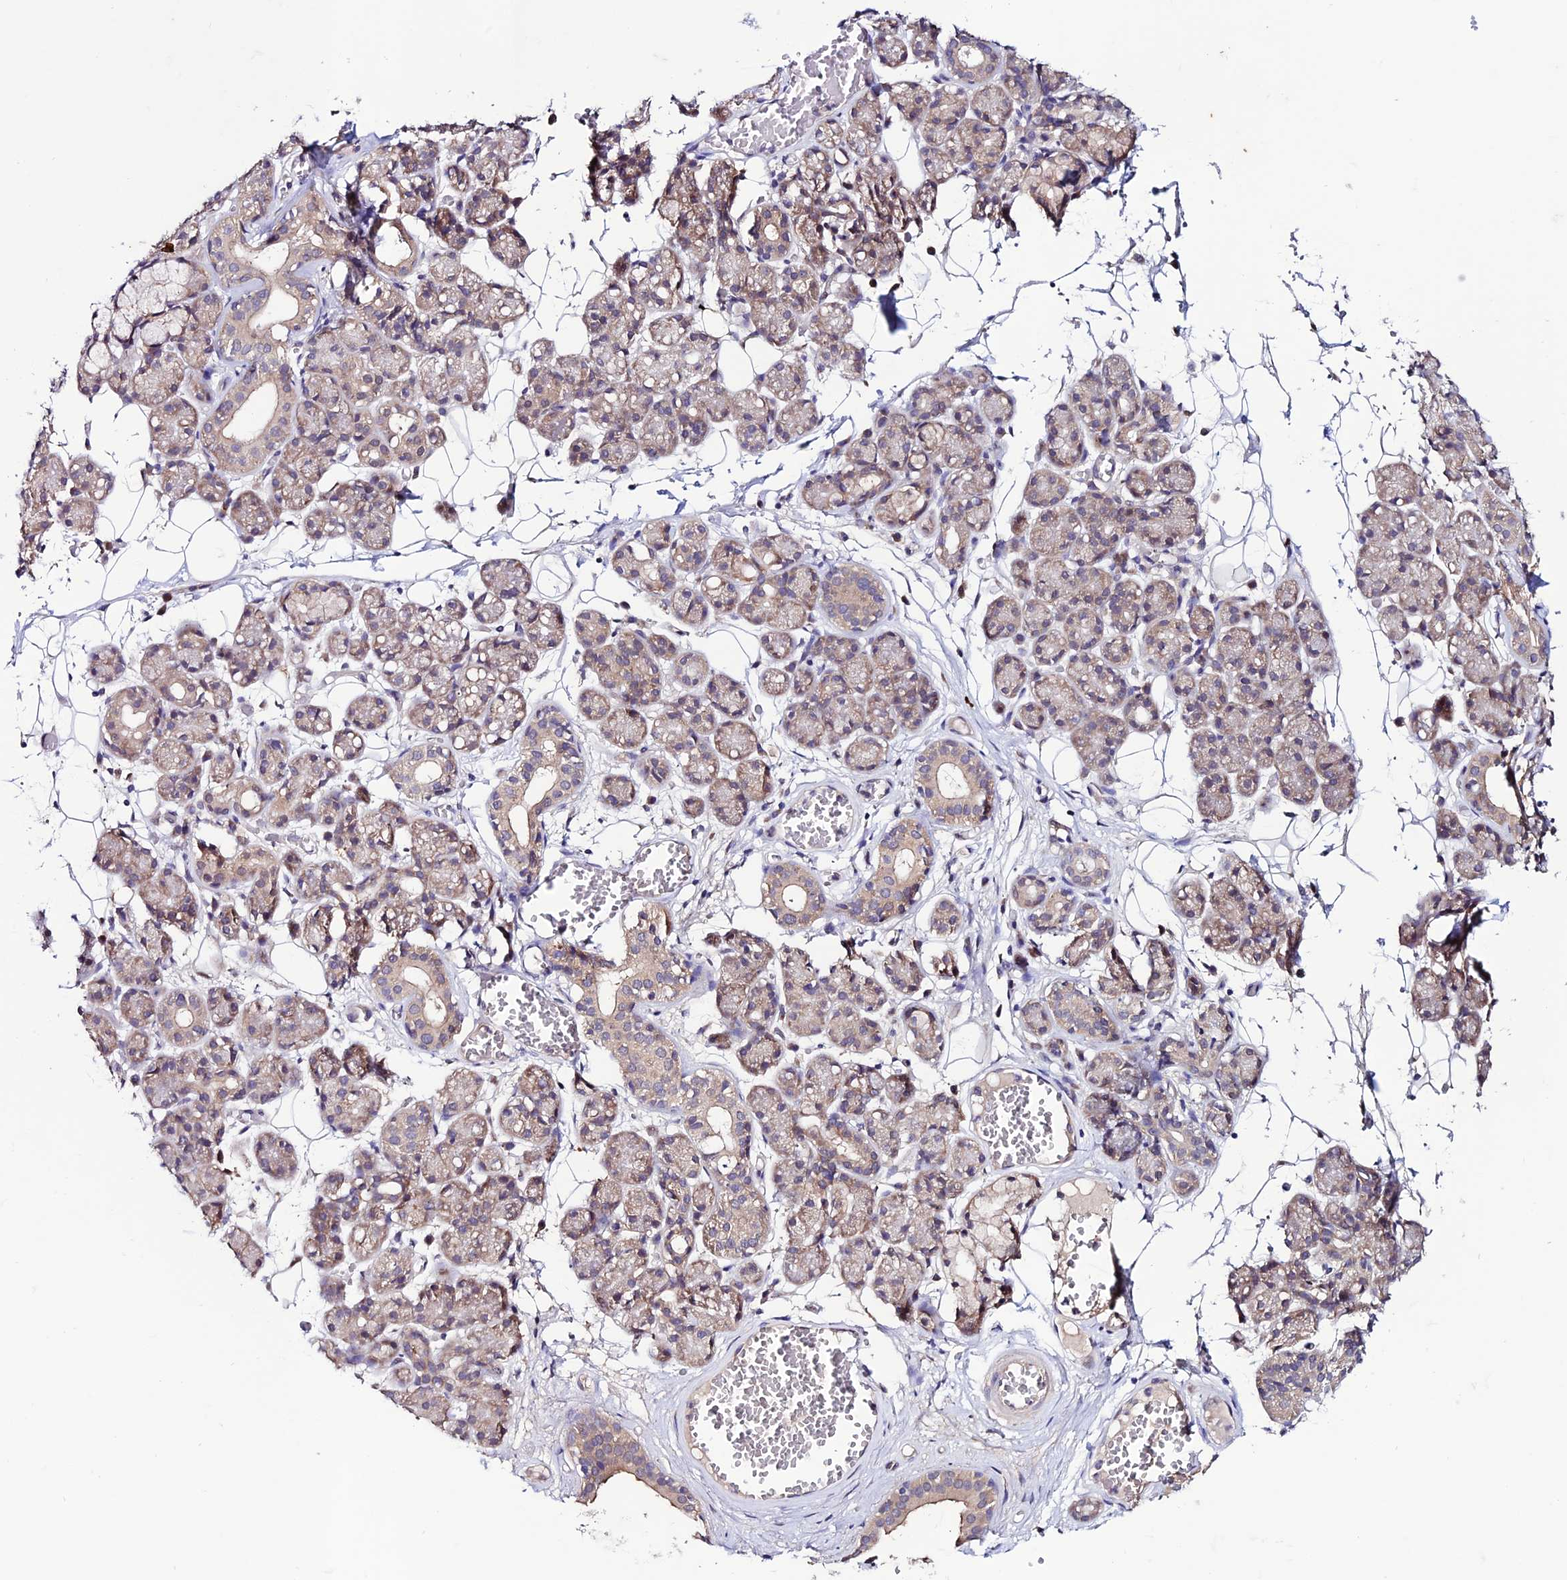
{"staining": {"intensity": "weak", "quantity": "25%-75%", "location": "cytoplasmic/membranous"}, "tissue": "salivary gland", "cell_type": "Glandular cells", "image_type": "normal", "snomed": [{"axis": "morphology", "description": "Normal tissue, NOS"}, {"axis": "topography", "description": "Salivary gland"}], "caption": "Brown immunohistochemical staining in unremarkable human salivary gland displays weak cytoplasmic/membranous expression in about 25%-75% of glandular cells.", "gene": "FZD8", "patient": {"sex": "male", "age": 63}}